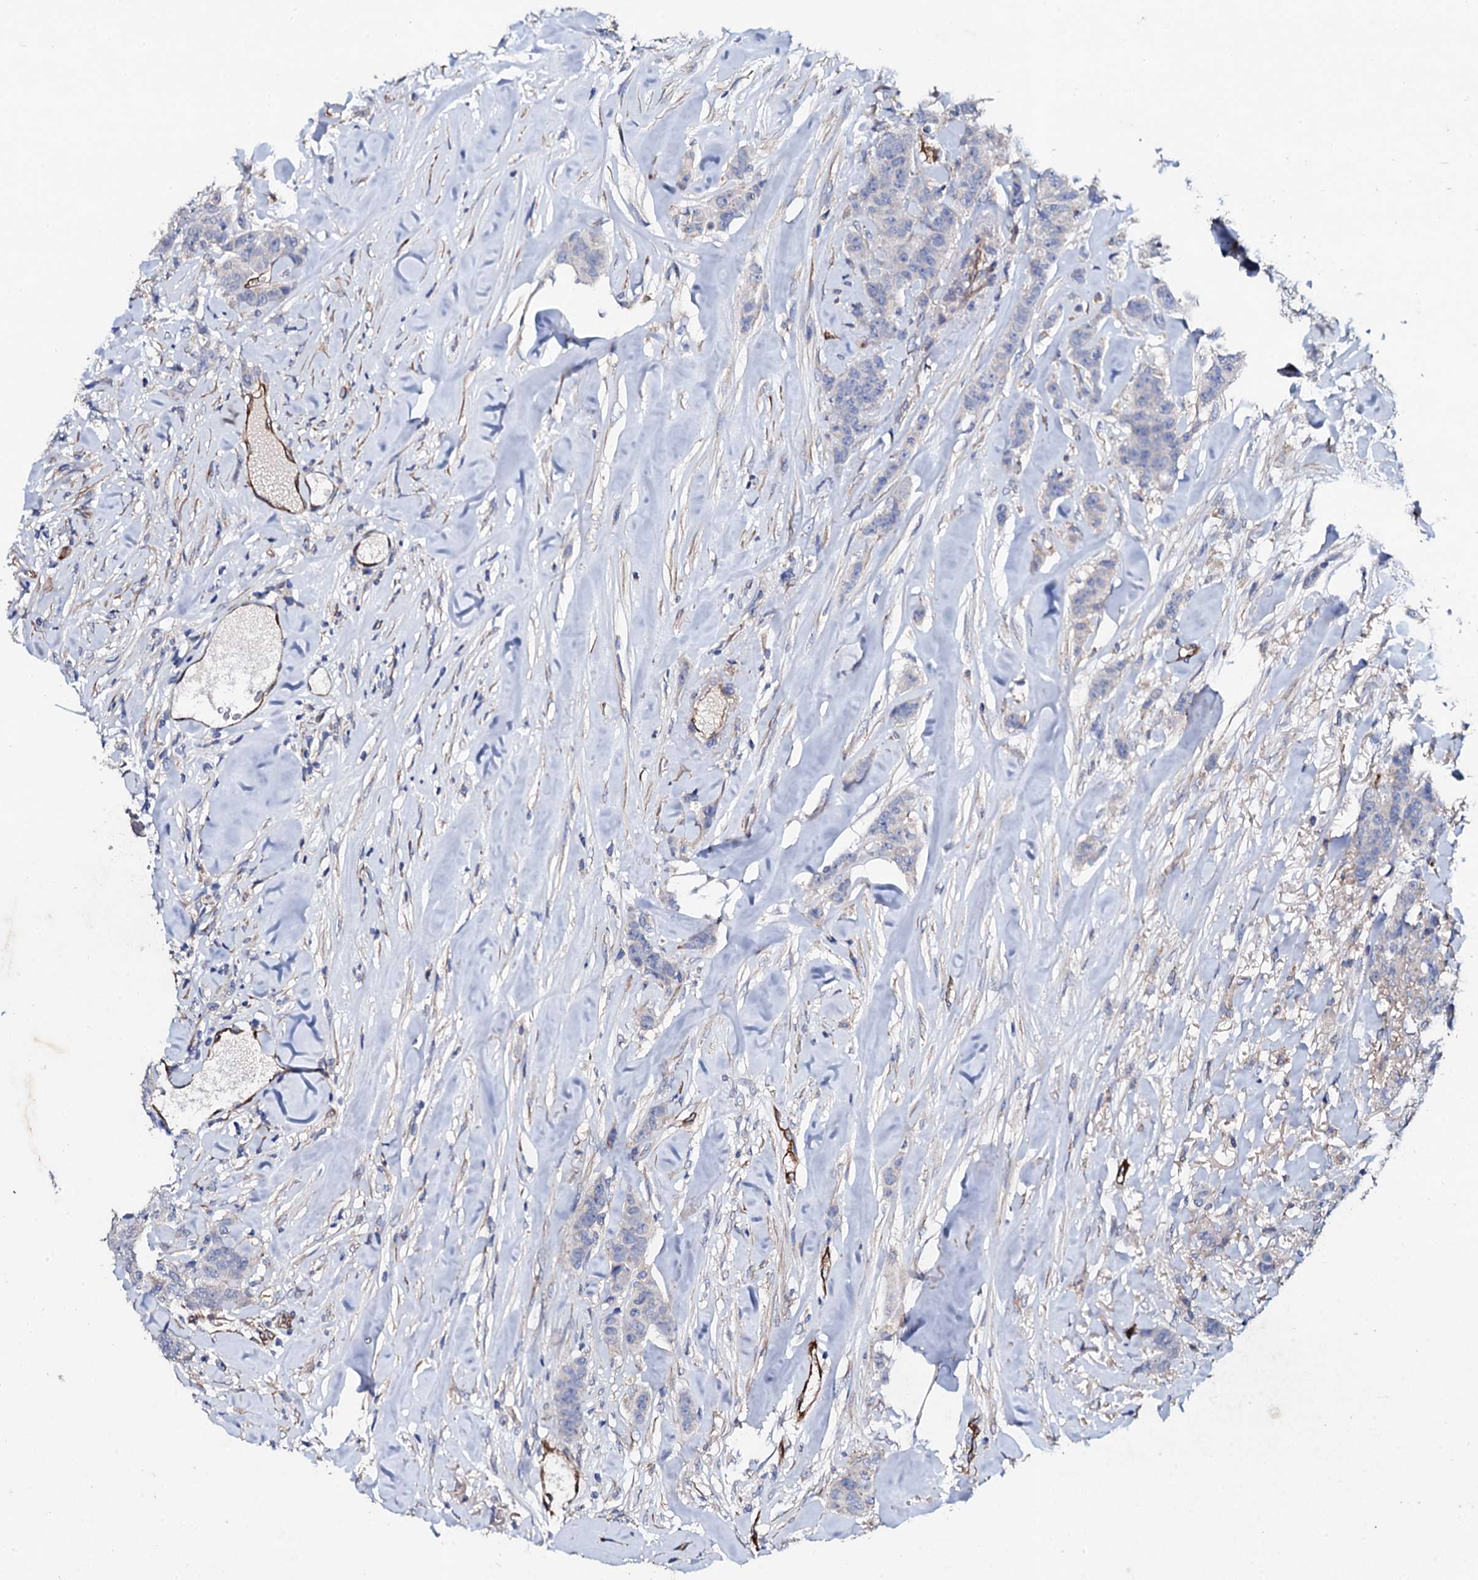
{"staining": {"intensity": "negative", "quantity": "none", "location": "none"}, "tissue": "breast cancer", "cell_type": "Tumor cells", "image_type": "cancer", "snomed": [{"axis": "morphology", "description": "Duct carcinoma"}, {"axis": "topography", "description": "Breast"}], "caption": "Immunohistochemistry (IHC) image of neoplastic tissue: human breast cancer (invasive ductal carcinoma) stained with DAB (3,3'-diaminobenzidine) displays no significant protein staining in tumor cells. (Stains: DAB (3,3'-diaminobenzidine) immunohistochemistry with hematoxylin counter stain, Microscopy: brightfield microscopy at high magnification).", "gene": "DBX1", "patient": {"sex": "female", "age": 40}}